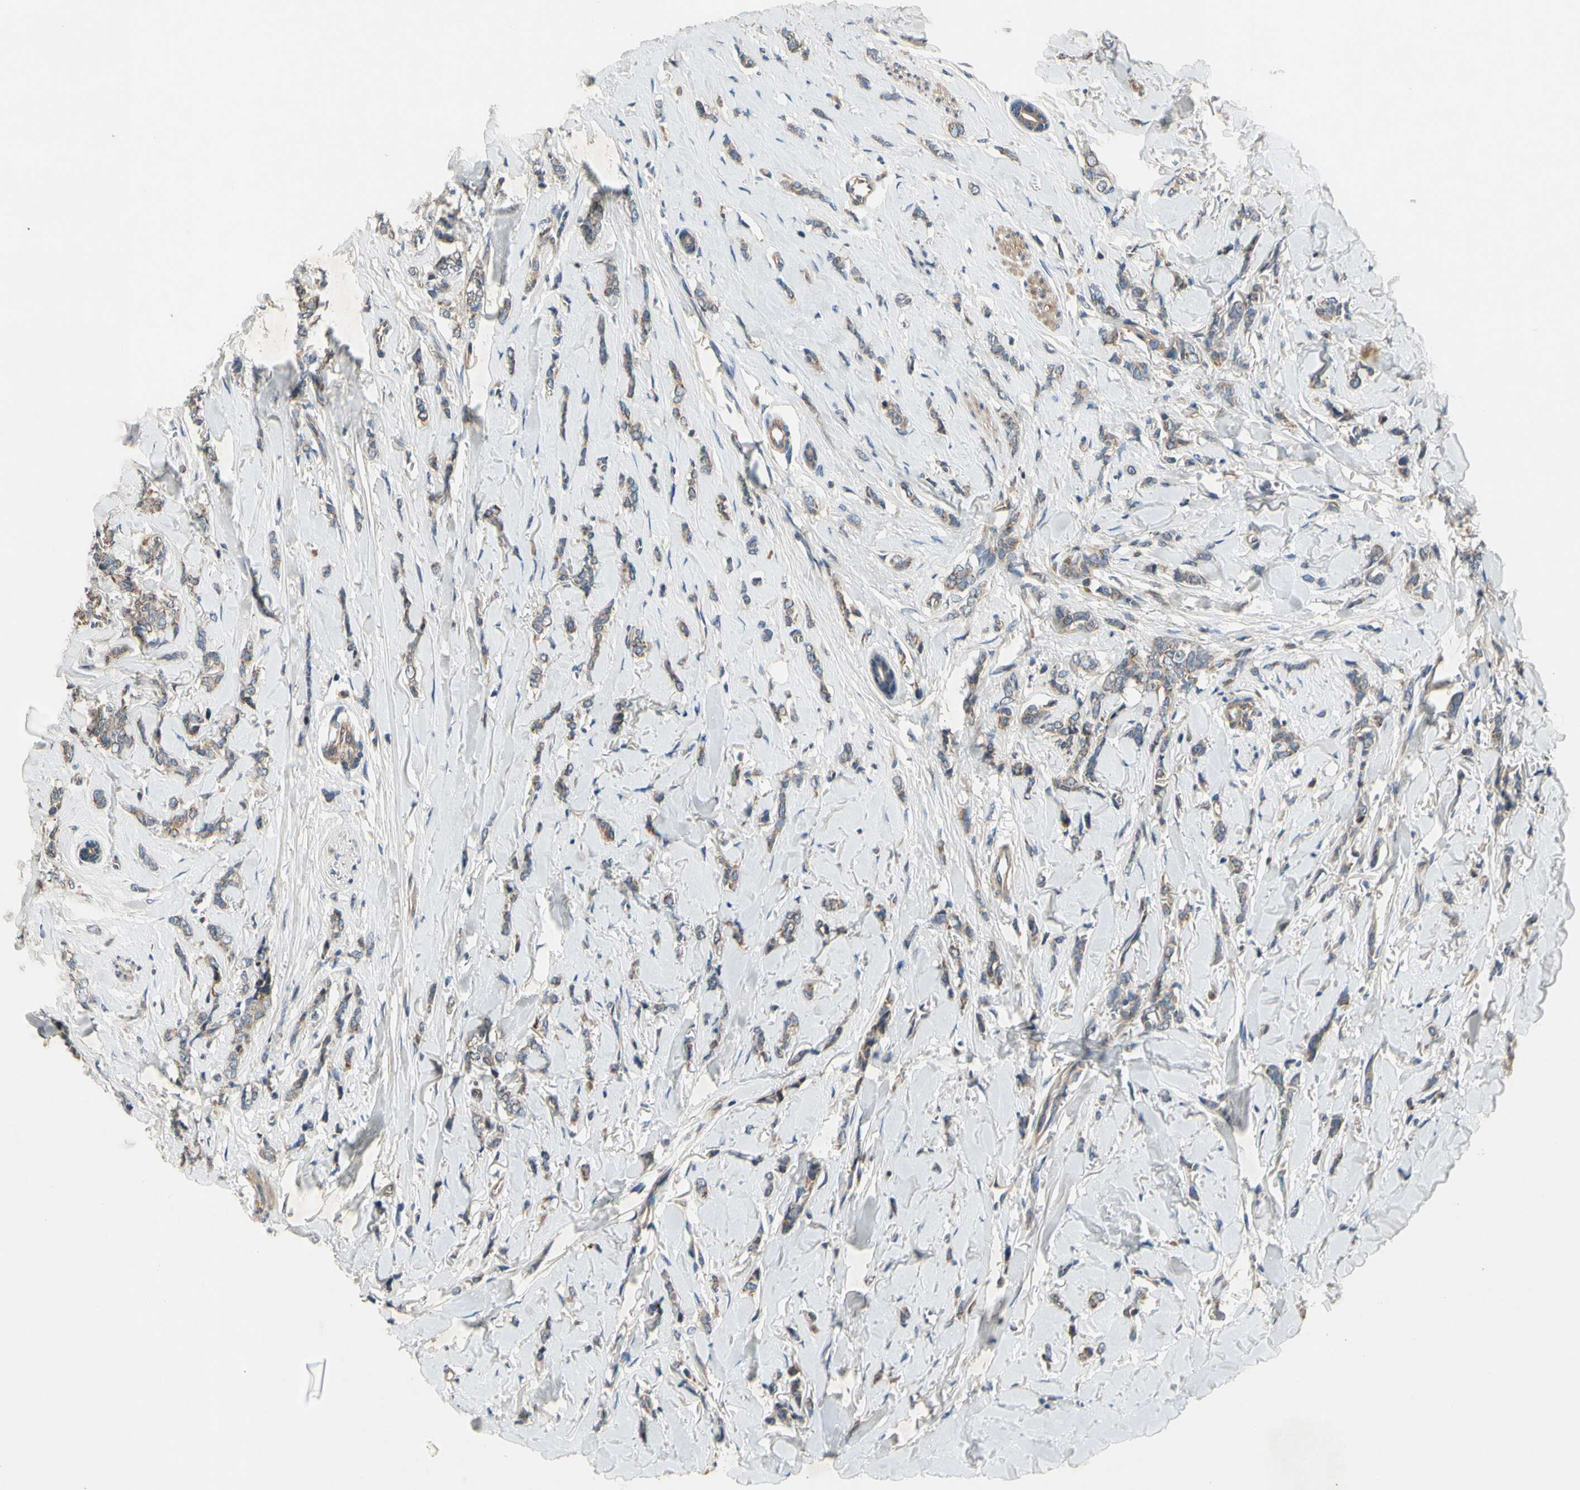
{"staining": {"intensity": "weak", "quantity": ">75%", "location": "cytoplasmic/membranous"}, "tissue": "breast cancer", "cell_type": "Tumor cells", "image_type": "cancer", "snomed": [{"axis": "morphology", "description": "Lobular carcinoma"}, {"axis": "topography", "description": "Skin"}, {"axis": "topography", "description": "Breast"}], "caption": "Protein expression by immunohistochemistry shows weak cytoplasmic/membranous positivity in about >75% of tumor cells in breast cancer.", "gene": "ALKBH3", "patient": {"sex": "female", "age": 46}}